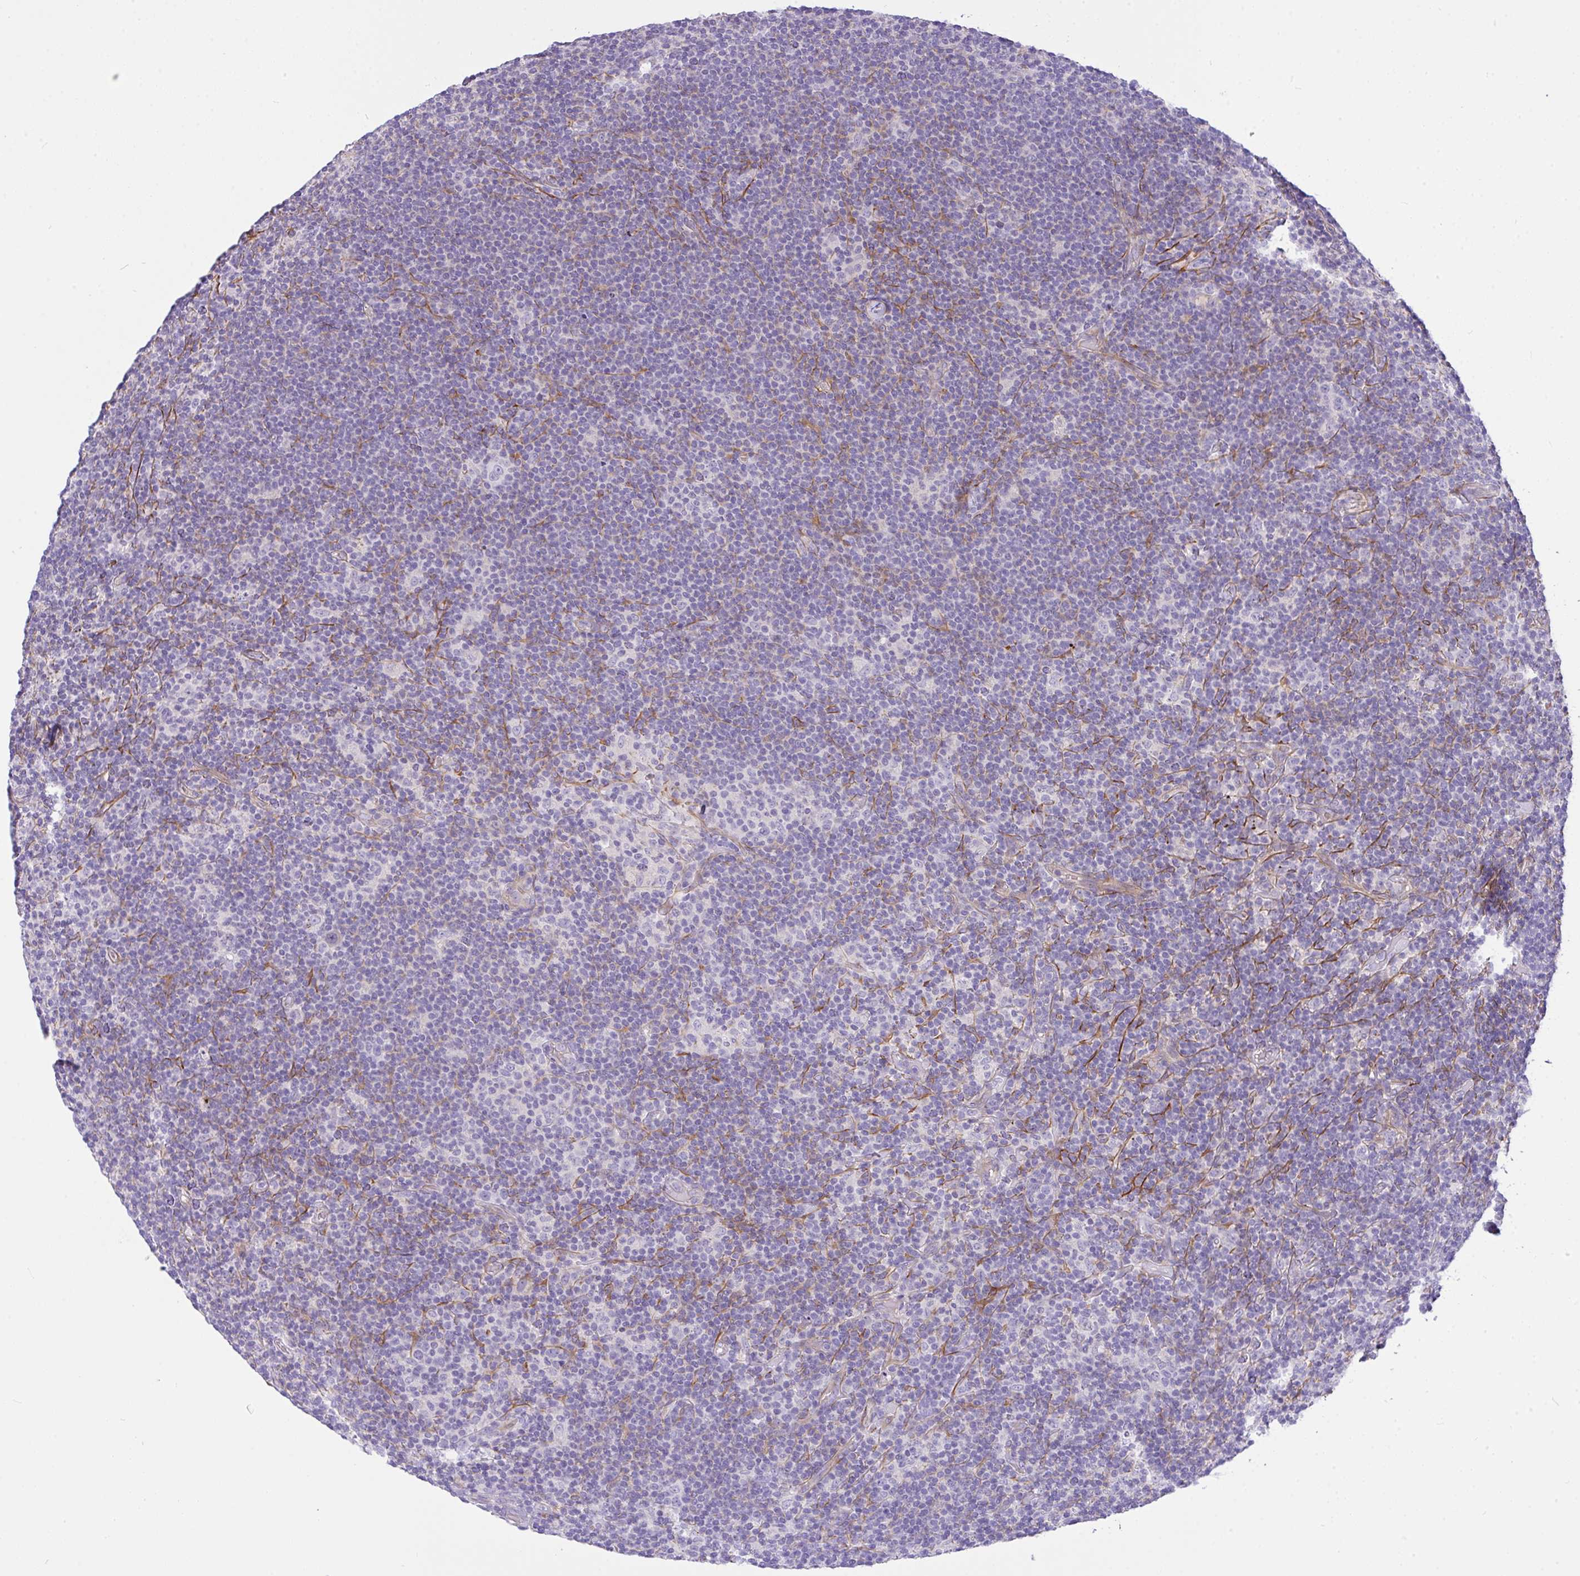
{"staining": {"intensity": "negative", "quantity": "none", "location": "none"}, "tissue": "lymphoma", "cell_type": "Tumor cells", "image_type": "cancer", "snomed": [{"axis": "morphology", "description": "Hodgkin's disease, NOS"}, {"axis": "topography", "description": "Lymph node"}], "caption": "A histopathology image of Hodgkin's disease stained for a protein shows no brown staining in tumor cells.", "gene": "MOCS1", "patient": {"sex": "female", "age": 57}}